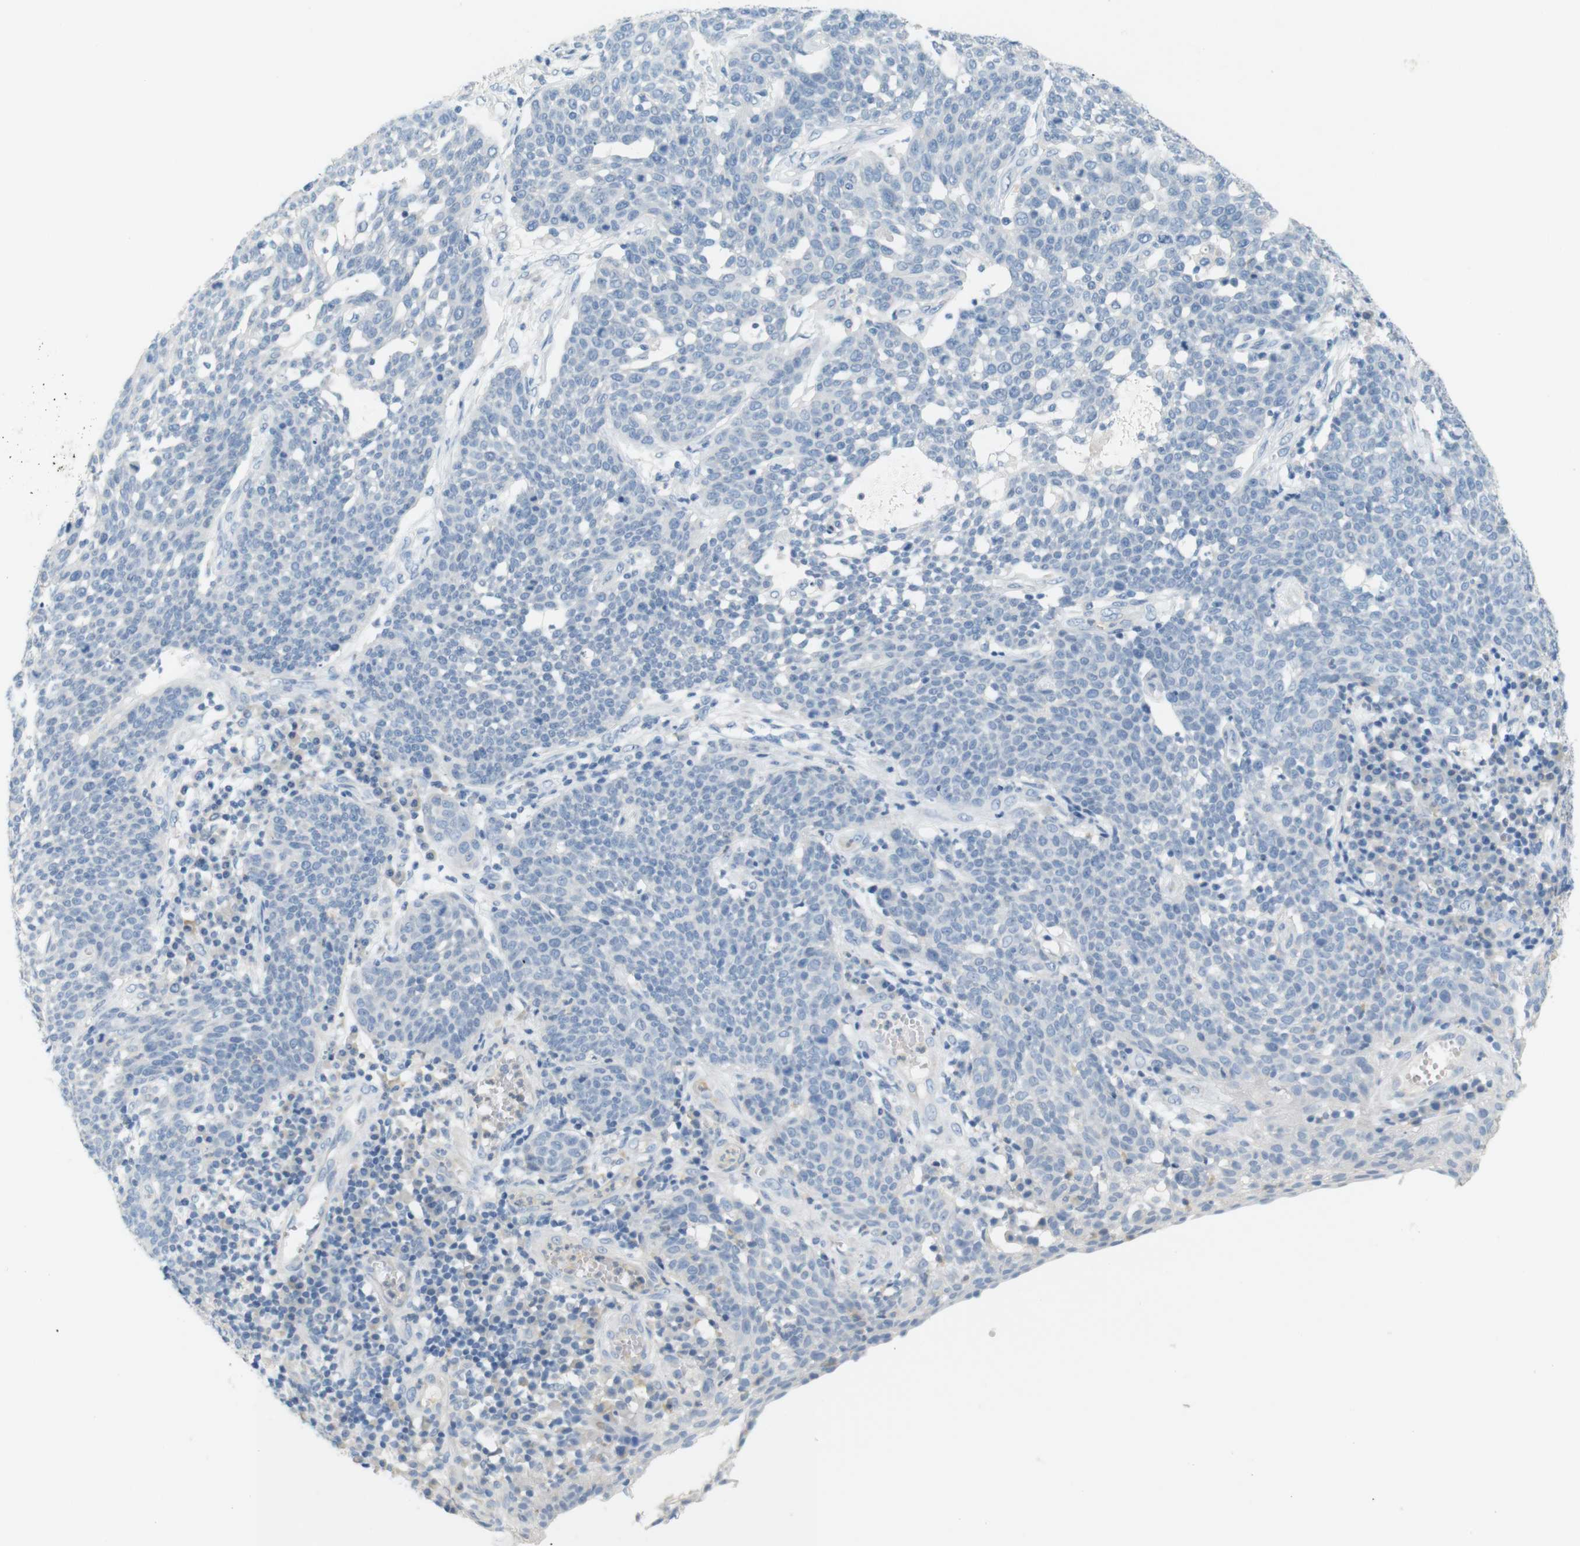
{"staining": {"intensity": "negative", "quantity": "none", "location": "none"}, "tissue": "cervical cancer", "cell_type": "Tumor cells", "image_type": "cancer", "snomed": [{"axis": "morphology", "description": "Squamous cell carcinoma, NOS"}, {"axis": "topography", "description": "Cervix"}], "caption": "The IHC photomicrograph has no significant staining in tumor cells of squamous cell carcinoma (cervical) tissue. (DAB immunohistochemistry (IHC) visualized using brightfield microscopy, high magnification).", "gene": "LRRK2", "patient": {"sex": "female", "age": 34}}